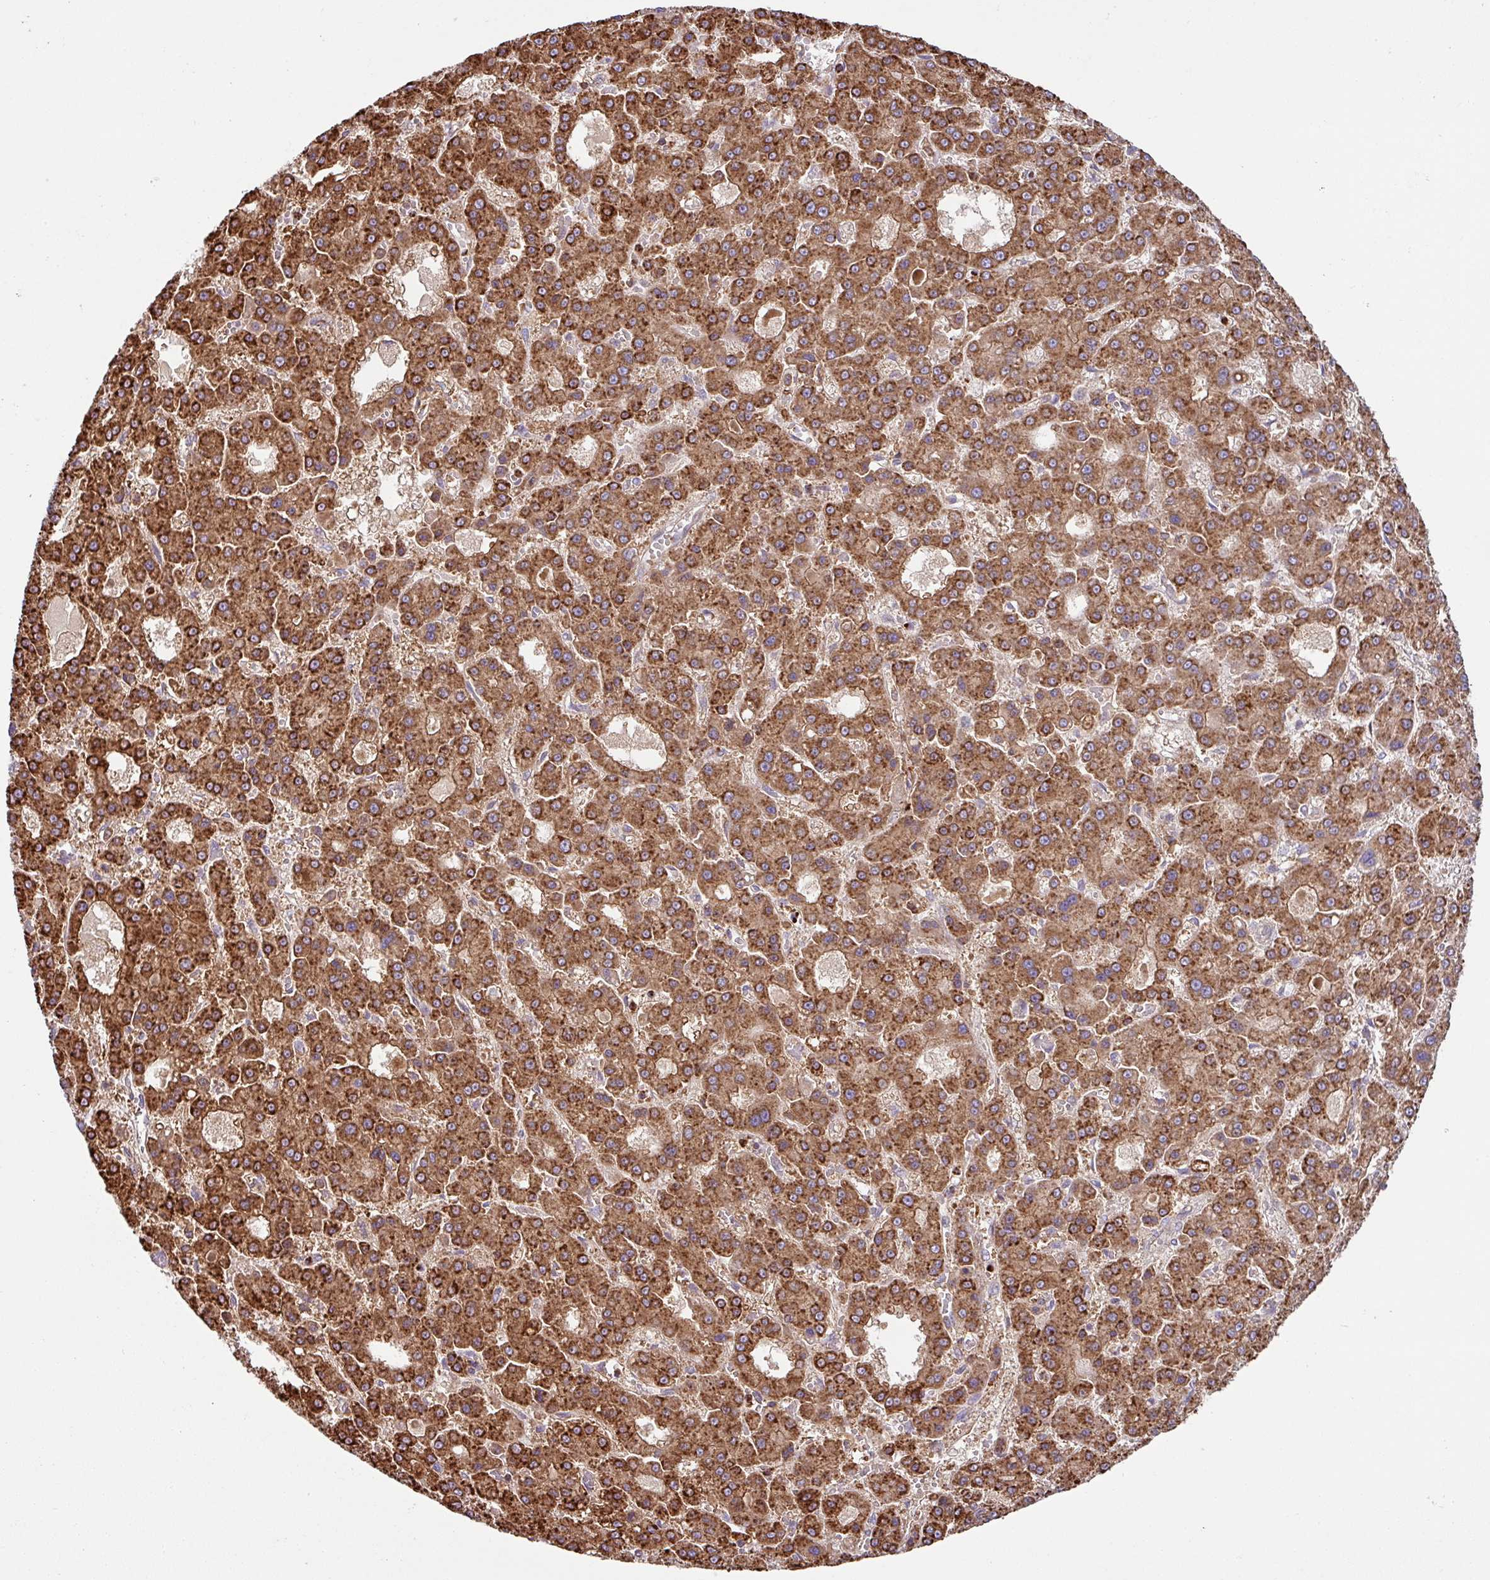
{"staining": {"intensity": "strong", "quantity": ">75%", "location": "cytoplasmic/membranous"}, "tissue": "liver cancer", "cell_type": "Tumor cells", "image_type": "cancer", "snomed": [{"axis": "morphology", "description": "Carcinoma, Hepatocellular, NOS"}, {"axis": "topography", "description": "Liver"}], "caption": "Protein analysis of liver cancer tissue exhibits strong cytoplasmic/membranous staining in approximately >75% of tumor cells.", "gene": "RIC1", "patient": {"sex": "male", "age": 70}}